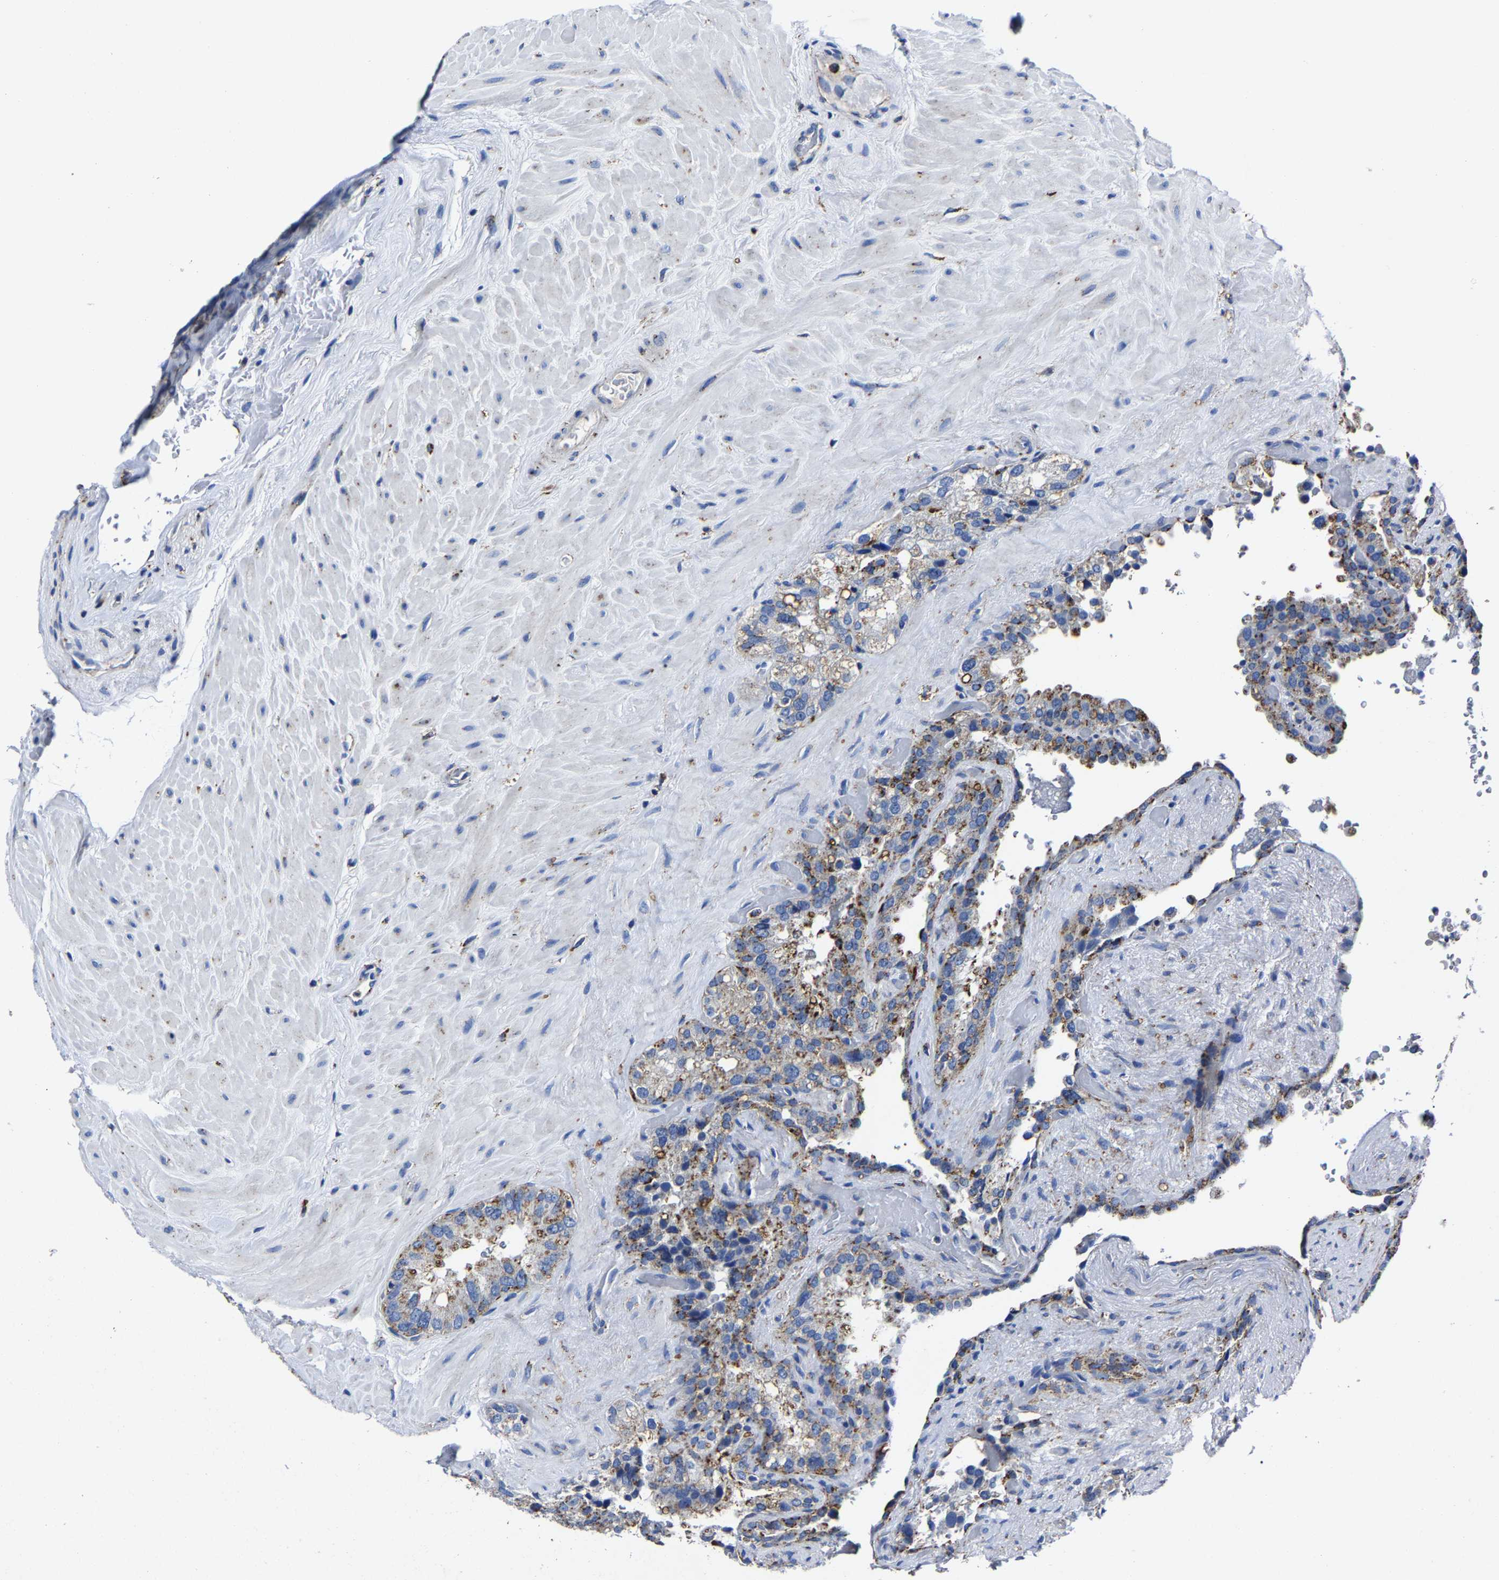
{"staining": {"intensity": "moderate", "quantity": "25%-75%", "location": "cytoplasmic/membranous"}, "tissue": "seminal vesicle", "cell_type": "Glandular cells", "image_type": "normal", "snomed": [{"axis": "morphology", "description": "Normal tissue, NOS"}, {"axis": "topography", "description": "Seminal veicle"}], "caption": "Brown immunohistochemical staining in normal human seminal vesicle shows moderate cytoplasmic/membranous positivity in approximately 25%-75% of glandular cells. (brown staining indicates protein expression, while blue staining denotes nuclei).", "gene": "LAMTOR4", "patient": {"sex": "male", "age": 68}}